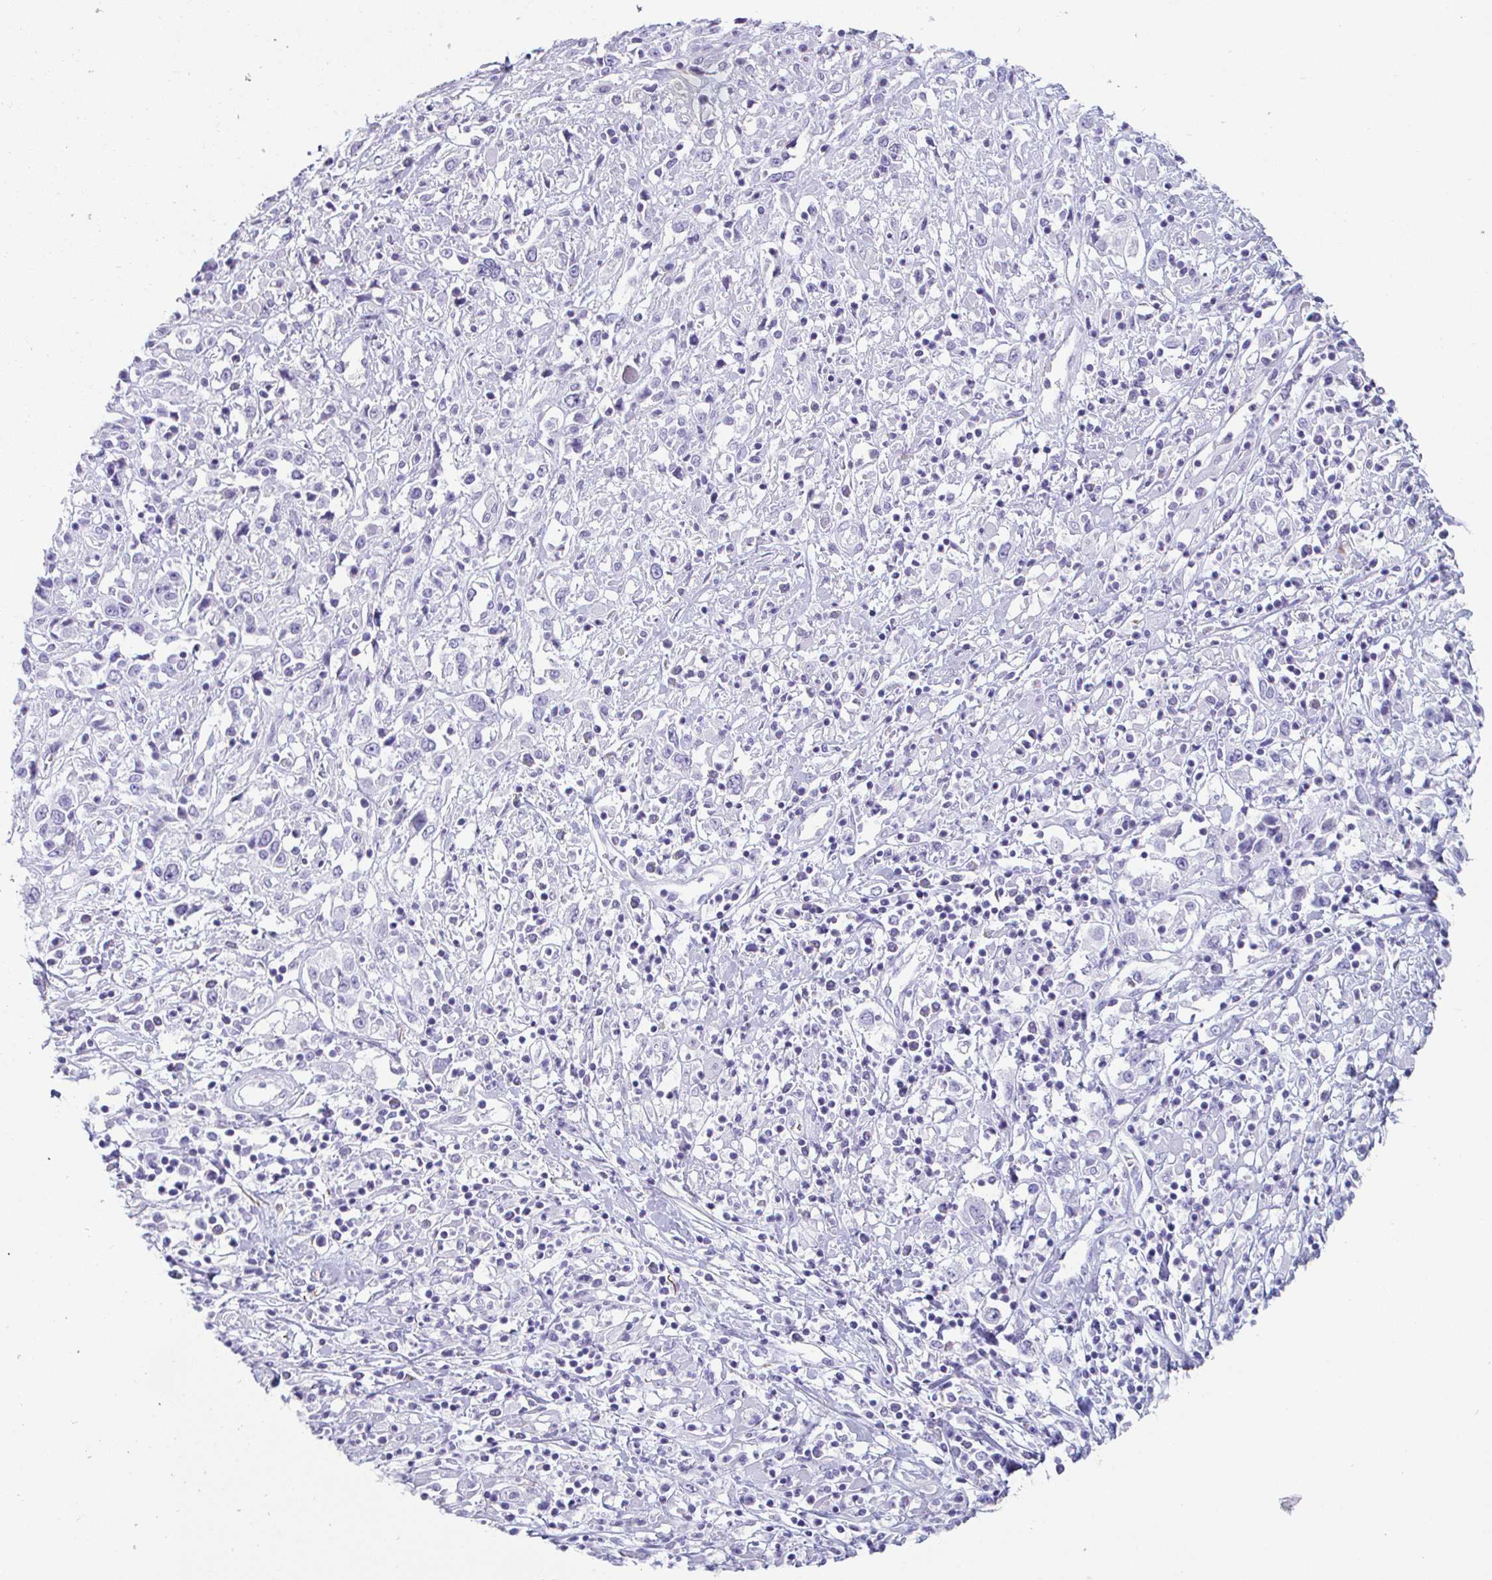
{"staining": {"intensity": "negative", "quantity": "none", "location": "none"}, "tissue": "cervical cancer", "cell_type": "Tumor cells", "image_type": "cancer", "snomed": [{"axis": "morphology", "description": "Adenocarcinoma, NOS"}, {"axis": "topography", "description": "Cervix"}], "caption": "Histopathology image shows no protein expression in tumor cells of cervical cancer (adenocarcinoma) tissue. (DAB immunohistochemistry visualized using brightfield microscopy, high magnification).", "gene": "CREG2", "patient": {"sex": "female", "age": 40}}